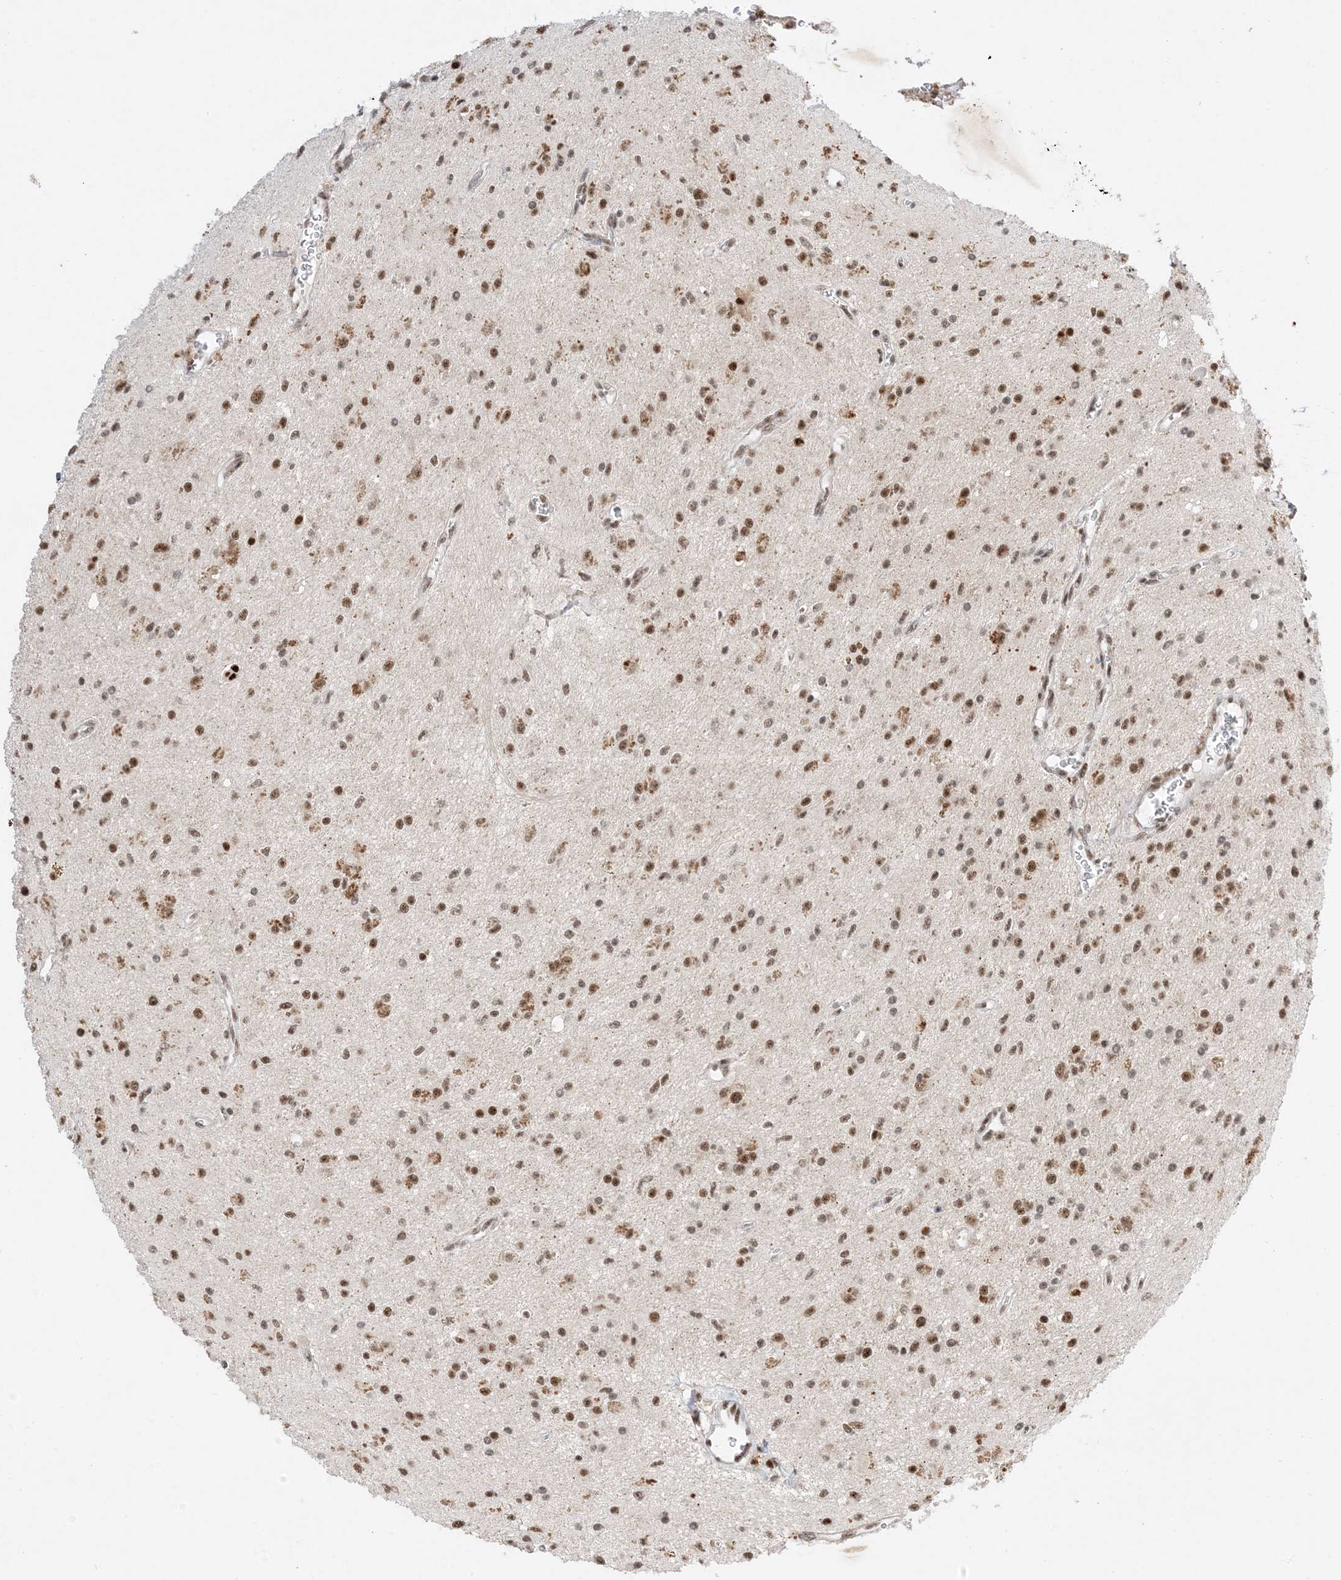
{"staining": {"intensity": "moderate", "quantity": ">75%", "location": "nuclear"}, "tissue": "glioma", "cell_type": "Tumor cells", "image_type": "cancer", "snomed": [{"axis": "morphology", "description": "Glioma, malignant, High grade"}, {"axis": "topography", "description": "Brain"}], "caption": "Protein staining of malignant glioma (high-grade) tissue exhibits moderate nuclear positivity in approximately >75% of tumor cells.", "gene": "SF3A3", "patient": {"sex": "male", "age": 34}}